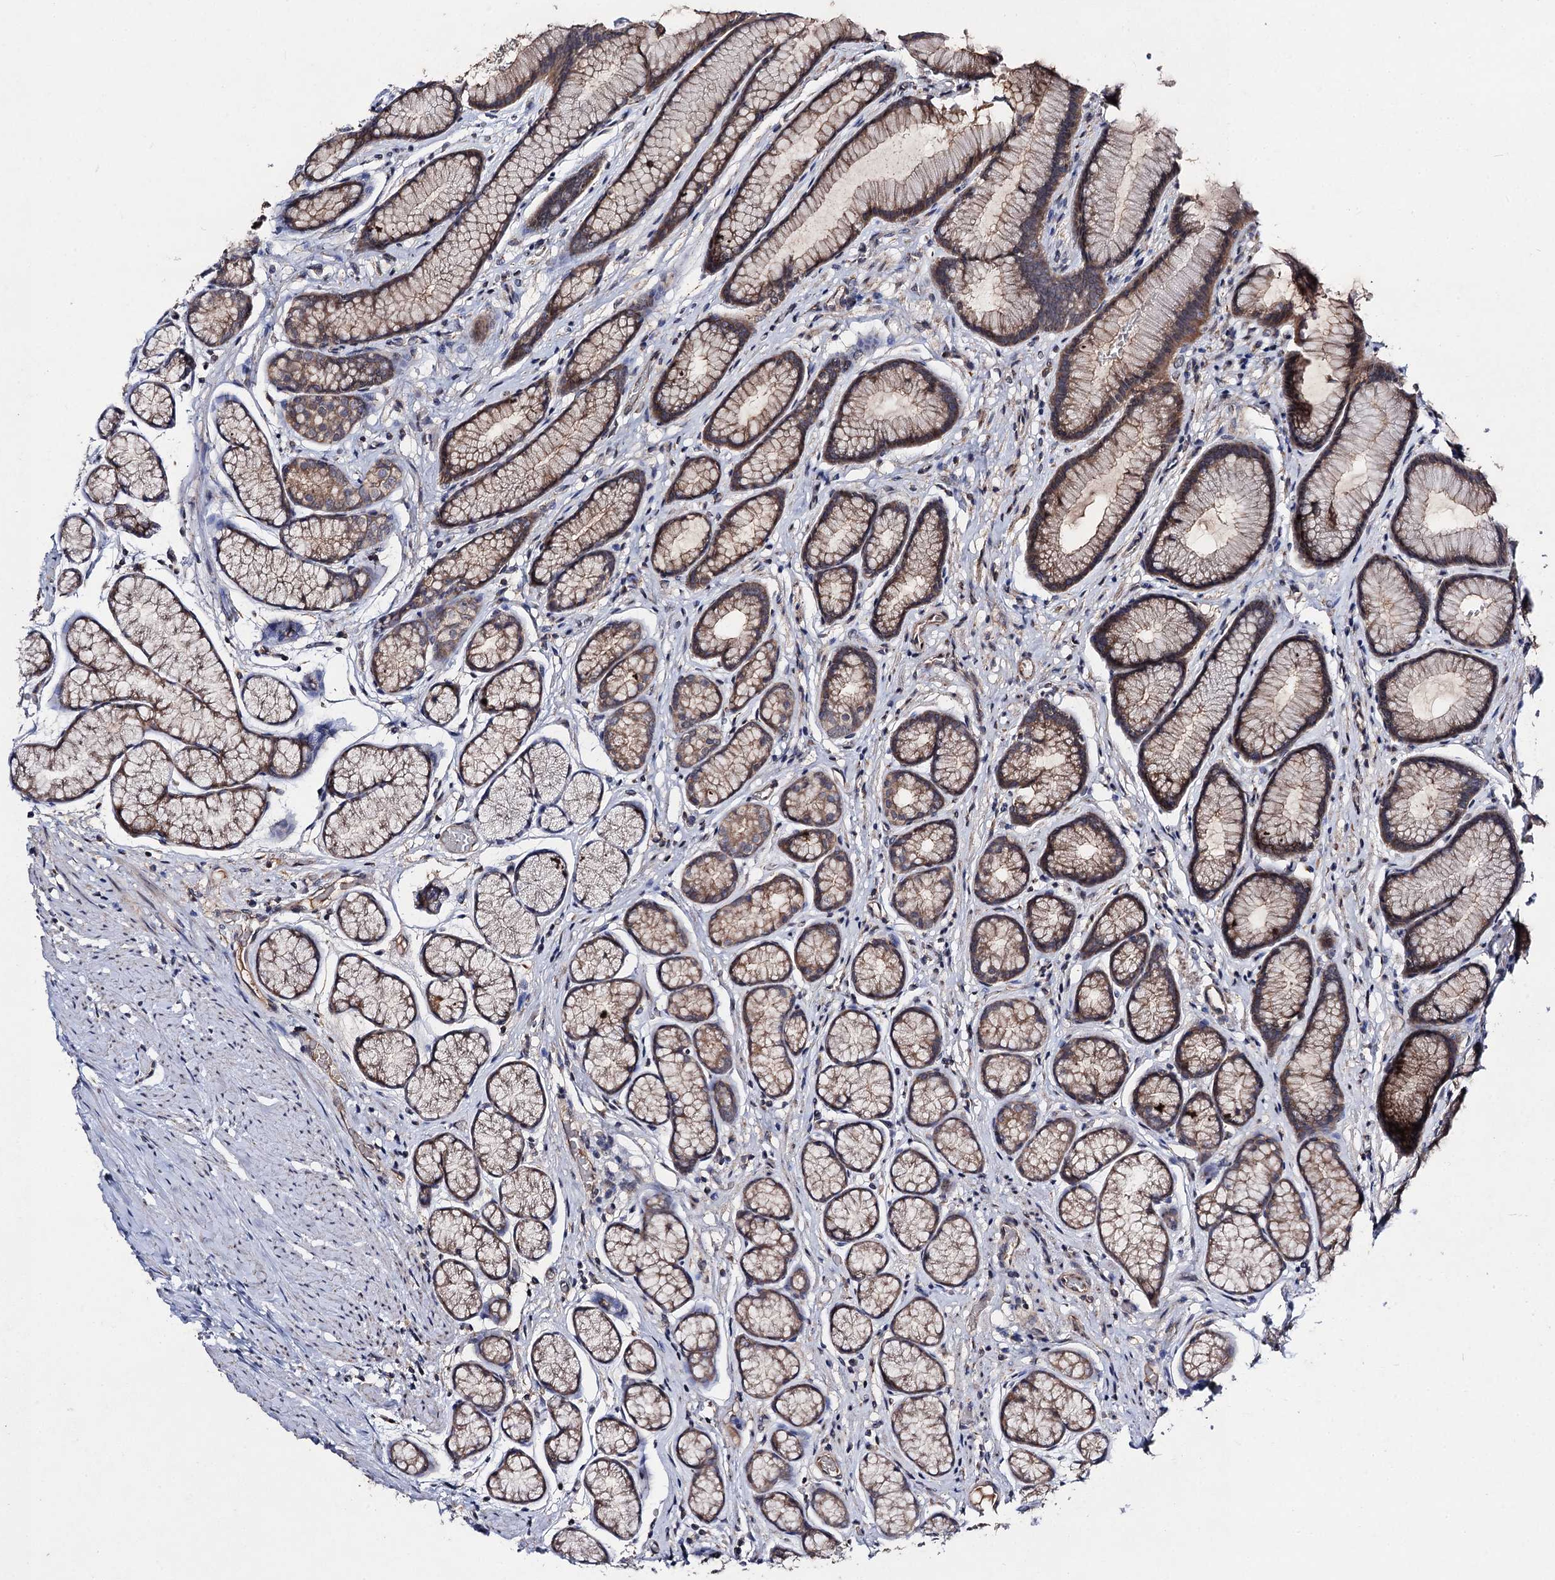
{"staining": {"intensity": "moderate", "quantity": ">75%", "location": "cytoplasmic/membranous"}, "tissue": "stomach", "cell_type": "Glandular cells", "image_type": "normal", "snomed": [{"axis": "morphology", "description": "Normal tissue, NOS"}, {"axis": "topography", "description": "Stomach"}], "caption": "This photomicrograph reveals immunohistochemistry staining of normal stomach, with medium moderate cytoplasmic/membranous positivity in about >75% of glandular cells.", "gene": "VPS37D", "patient": {"sex": "male", "age": 42}}